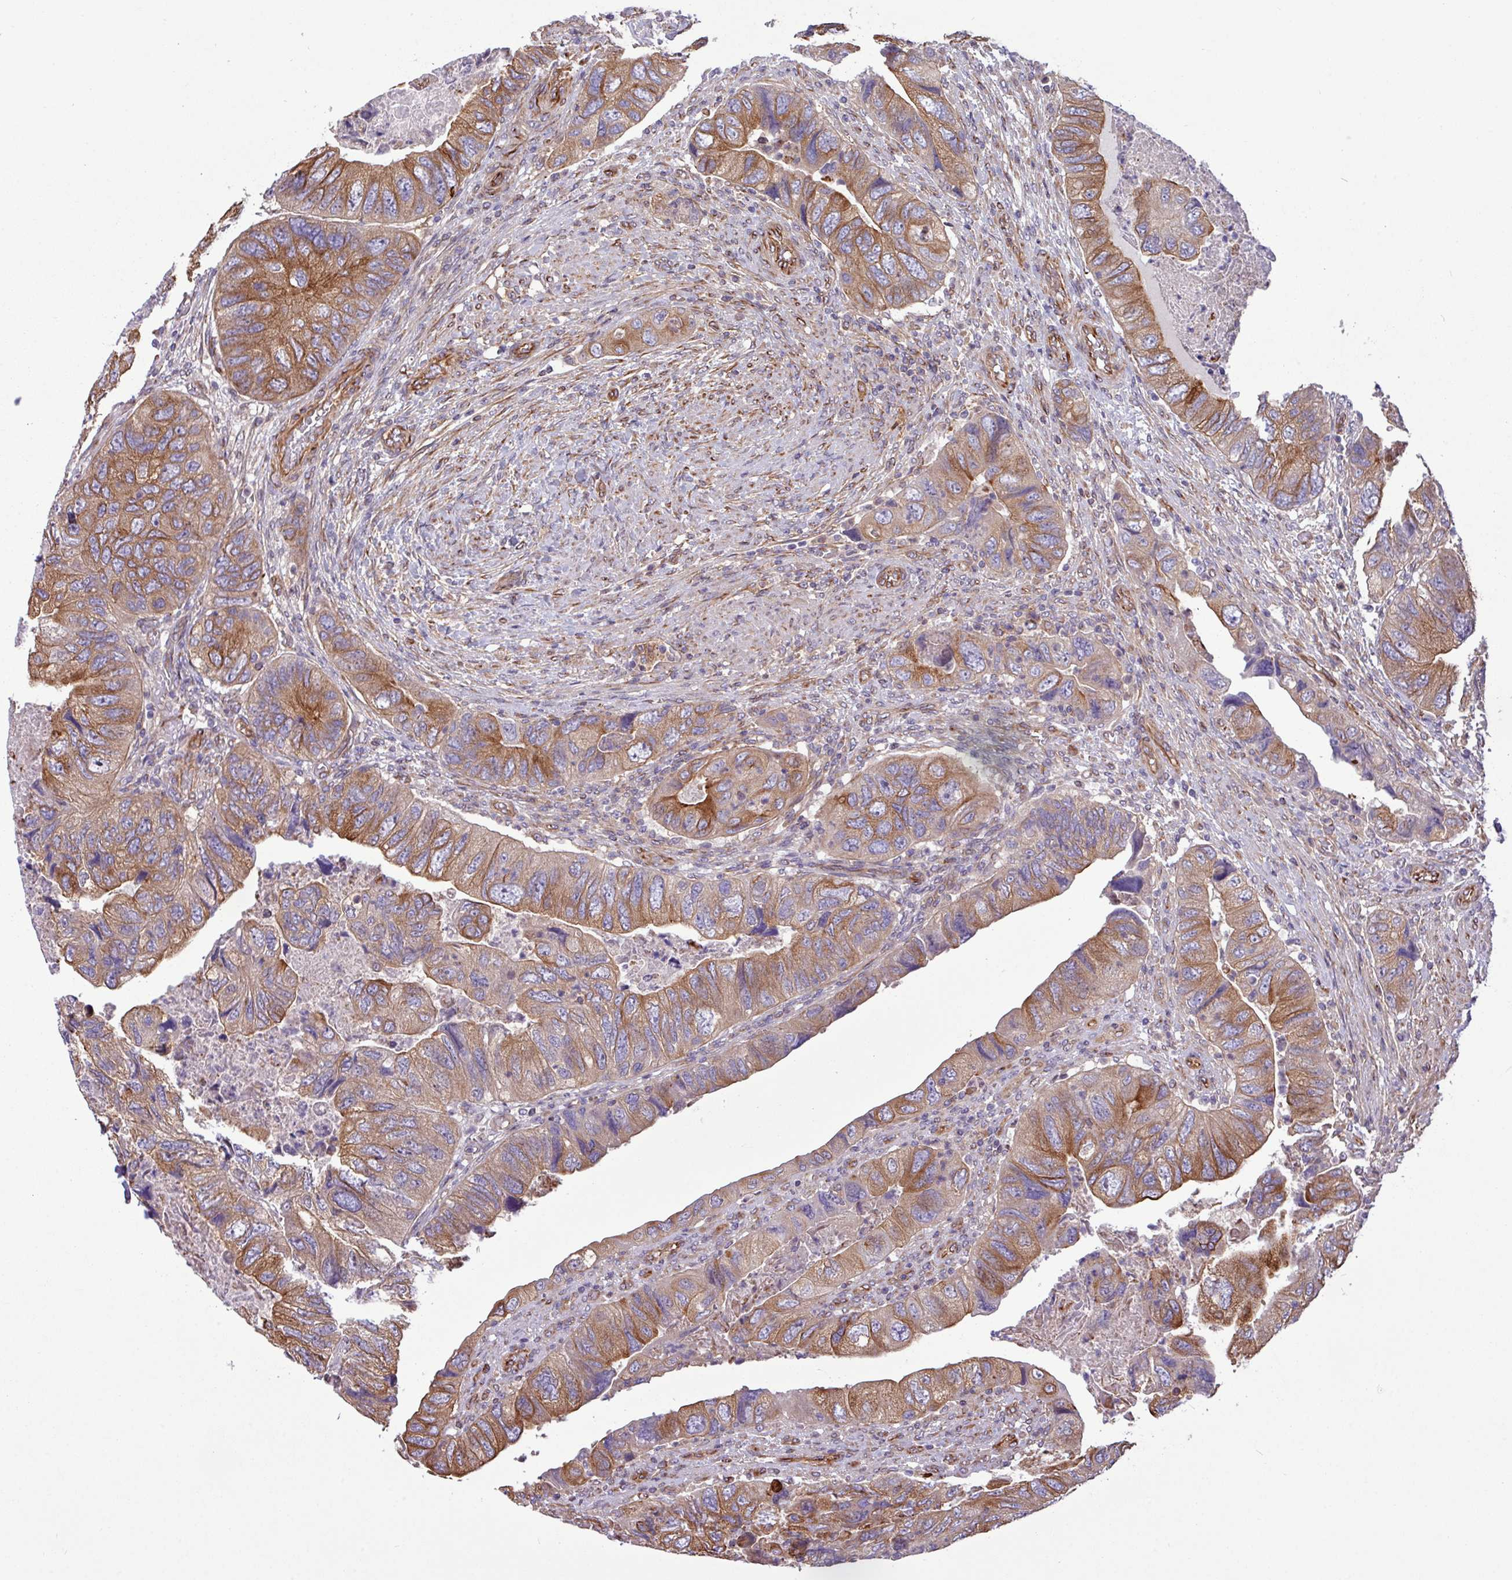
{"staining": {"intensity": "moderate", "quantity": ">75%", "location": "cytoplasmic/membranous"}, "tissue": "colorectal cancer", "cell_type": "Tumor cells", "image_type": "cancer", "snomed": [{"axis": "morphology", "description": "Adenocarcinoma, NOS"}, {"axis": "topography", "description": "Rectum"}], "caption": "This histopathology image displays colorectal adenocarcinoma stained with immunohistochemistry (IHC) to label a protein in brown. The cytoplasmic/membranous of tumor cells show moderate positivity for the protein. Nuclei are counter-stained blue.", "gene": "ZNF300", "patient": {"sex": "male", "age": 63}}